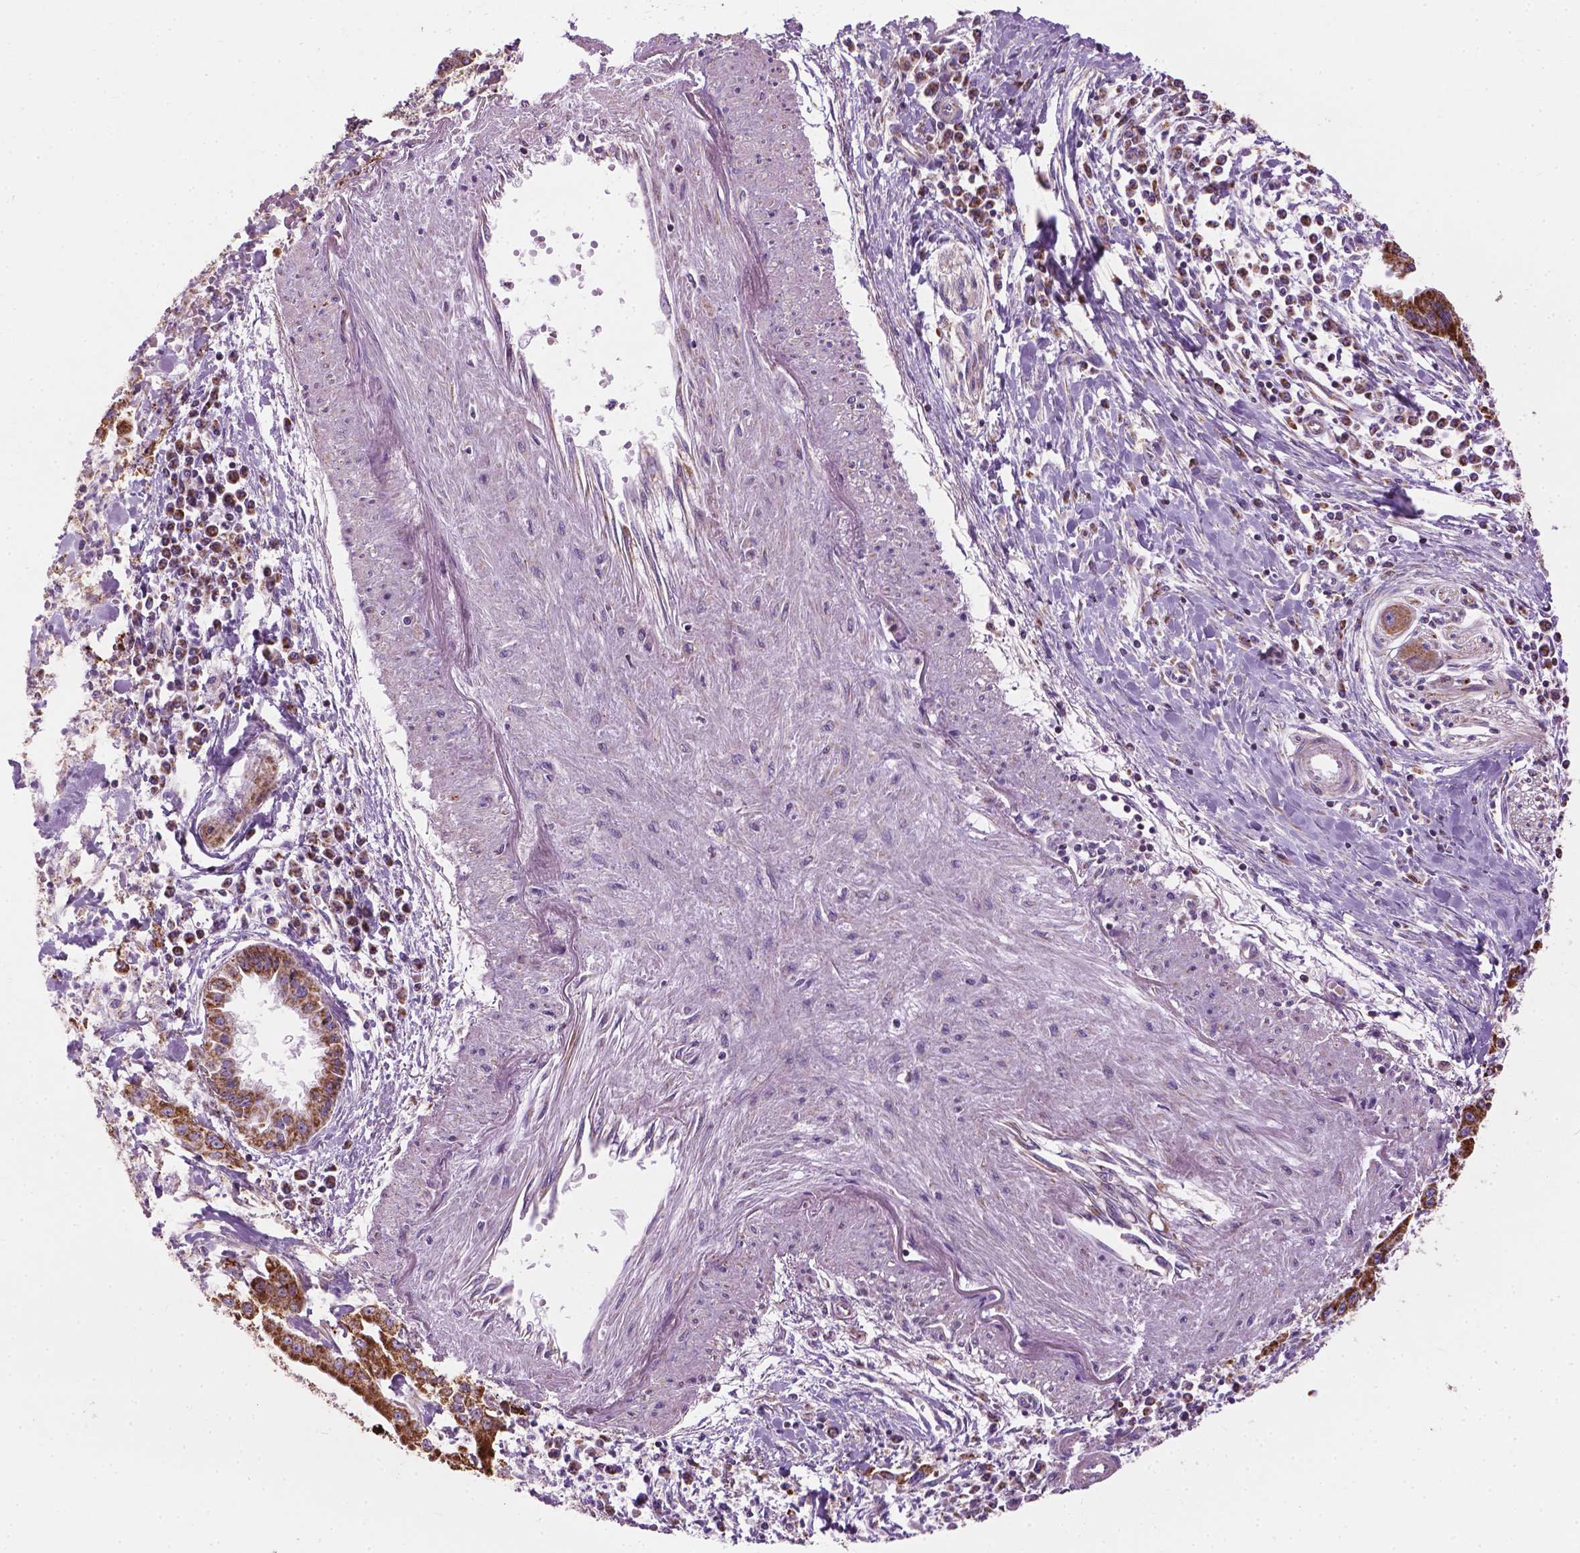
{"staining": {"intensity": "strong", "quantity": ">75%", "location": "cytoplasmic/membranous"}, "tissue": "pancreatic cancer", "cell_type": "Tumor cells", "image_type": "cancer", "snomed": [{"axis": "morphology", "description": "Adenocarcinoma, NOS"}, {"axis": "topography", "description": "Pancreas"}], "caption": "Brown immunohistochemical staining in adenocarcinoma (pancreatic) exhibits strong cytoplasmic/membranous expression in about >75% of tumor cells.", "gene": "VDAC1", "patient": {"sex": "male", "age": 72}}